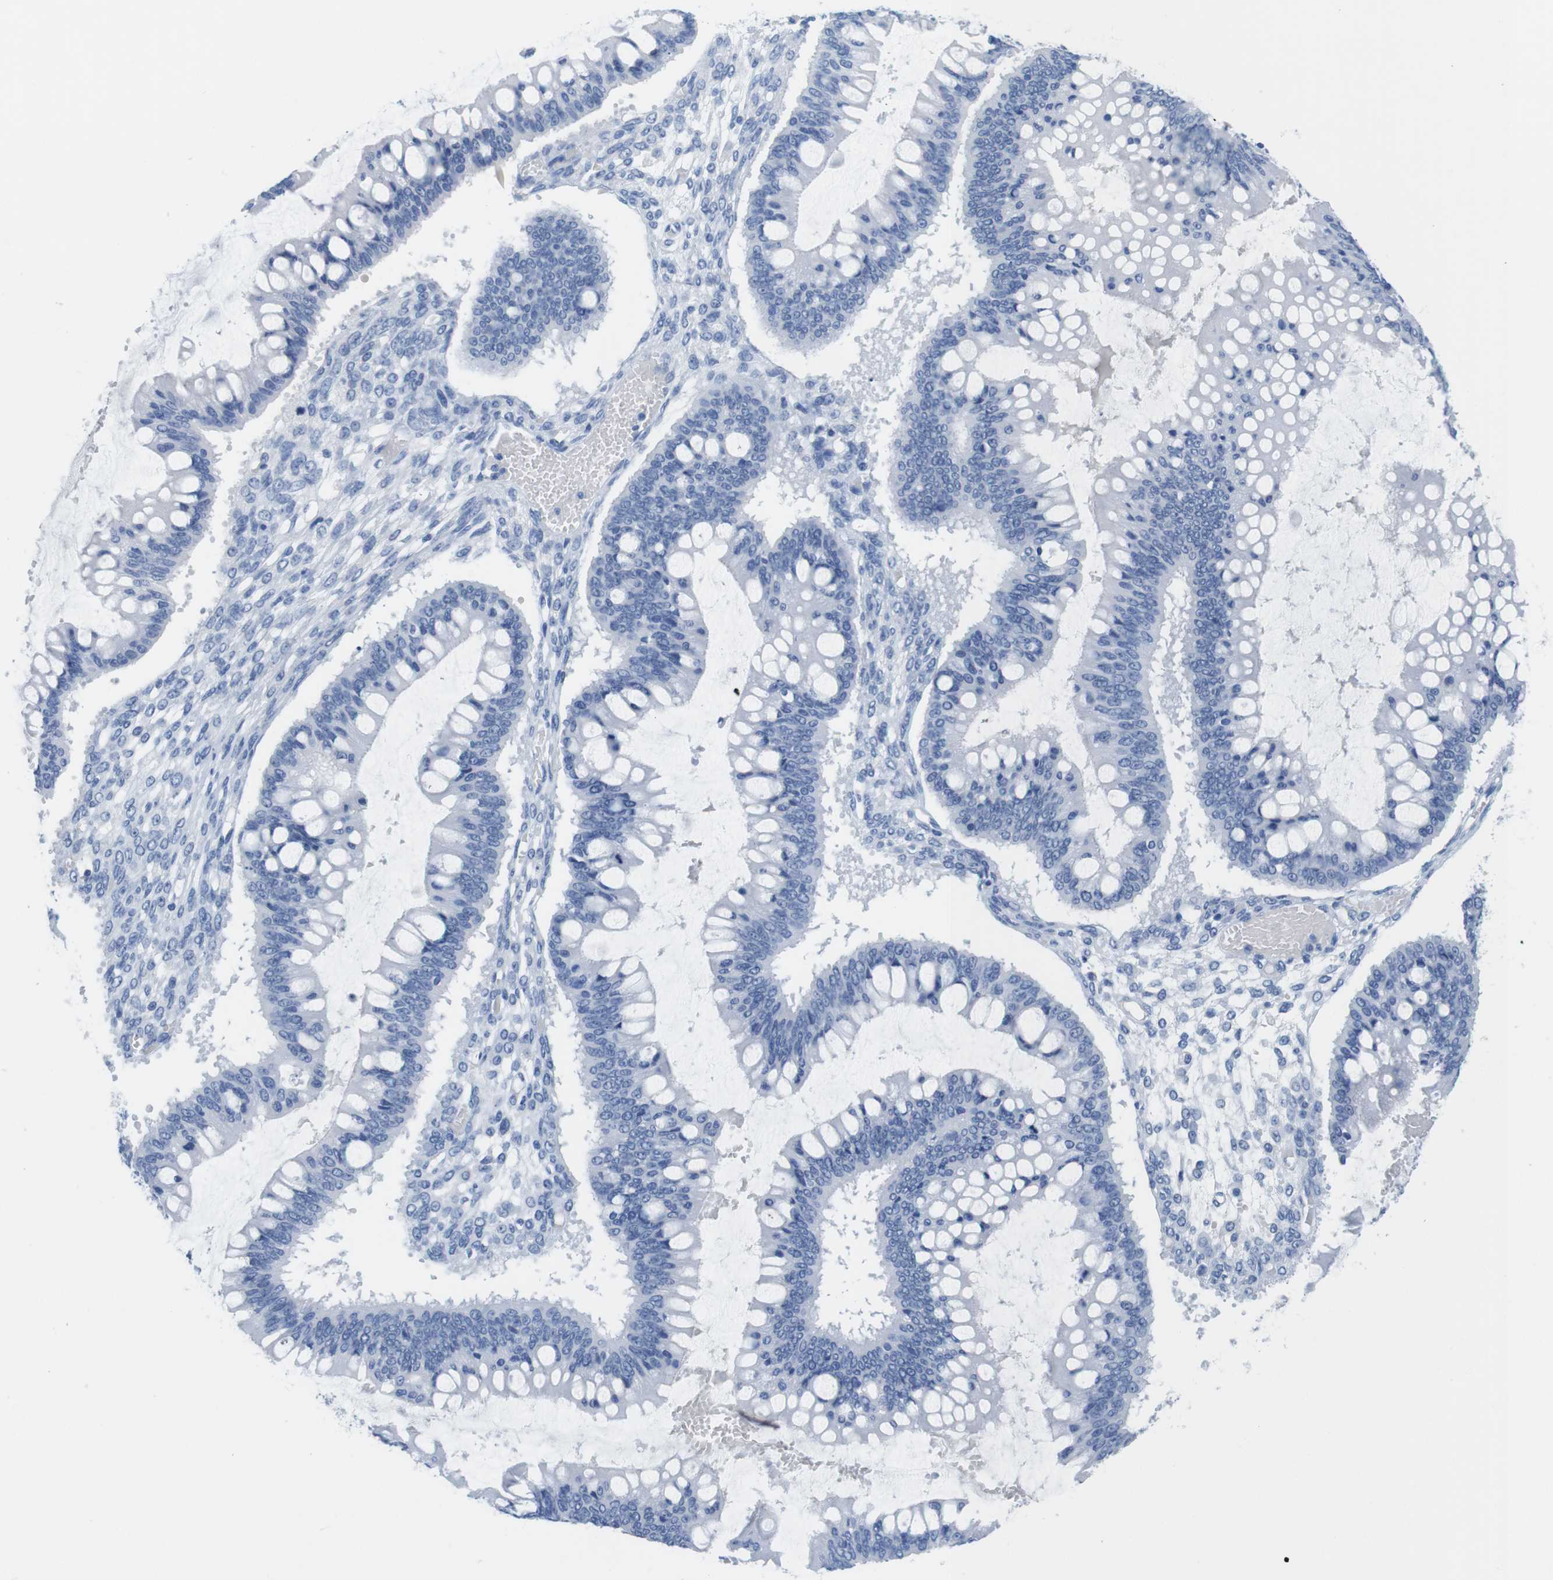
{"staining": {"intensity": "negative", "quantity": "none", "location": "none"}, "tissue": "ovarian cancer", "cell_type": "Tumor cells", "image_type": "cancer", "snomed": [{"axis": "morphology", "description": "Cystadenocarcinoma, mucinous, NOS"}, {"axis": "topography", "description": "Ovary"}], "caption": "There is no significant positivity in tumor cells of ovarian cancer.", "gene": "MAP6", "patient": {"sex": "female", "age": 73}}